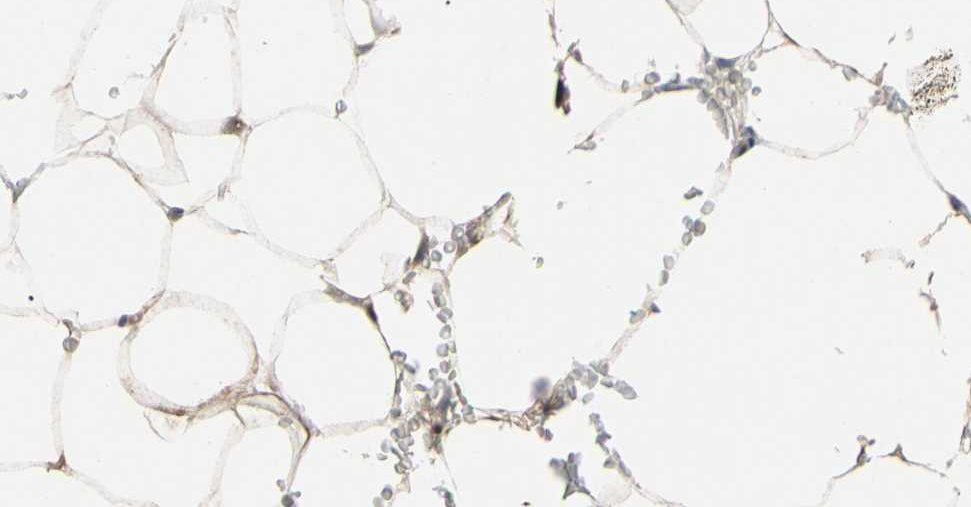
{"staining": {"intensity": "moderate", "quantity": "25%-75%", "location": "cytoplasmic/membranous"}, "tissue": "adipose tissue", "cell_type": "Adipocytes", "image_type": "normal", "snomed": [{"axis": "morphology", "description": "Normal tissue, NOS"}, {"axis": "topography", "description": "Breast"}, {"axis": "topography", "description": "Adipose tissue"}], "caption": "This photomicrograph reveals unremarkable adipose tissue stained with immunohistochemistry (IHC) to label a protein in brown. The cytoplasmic/membranous of adipocytes show moderate positivity for the protein. Nuclei are counter-stained blue.", "gene": "ACSL5", "patient": {"sex": "female", "age": 25}}